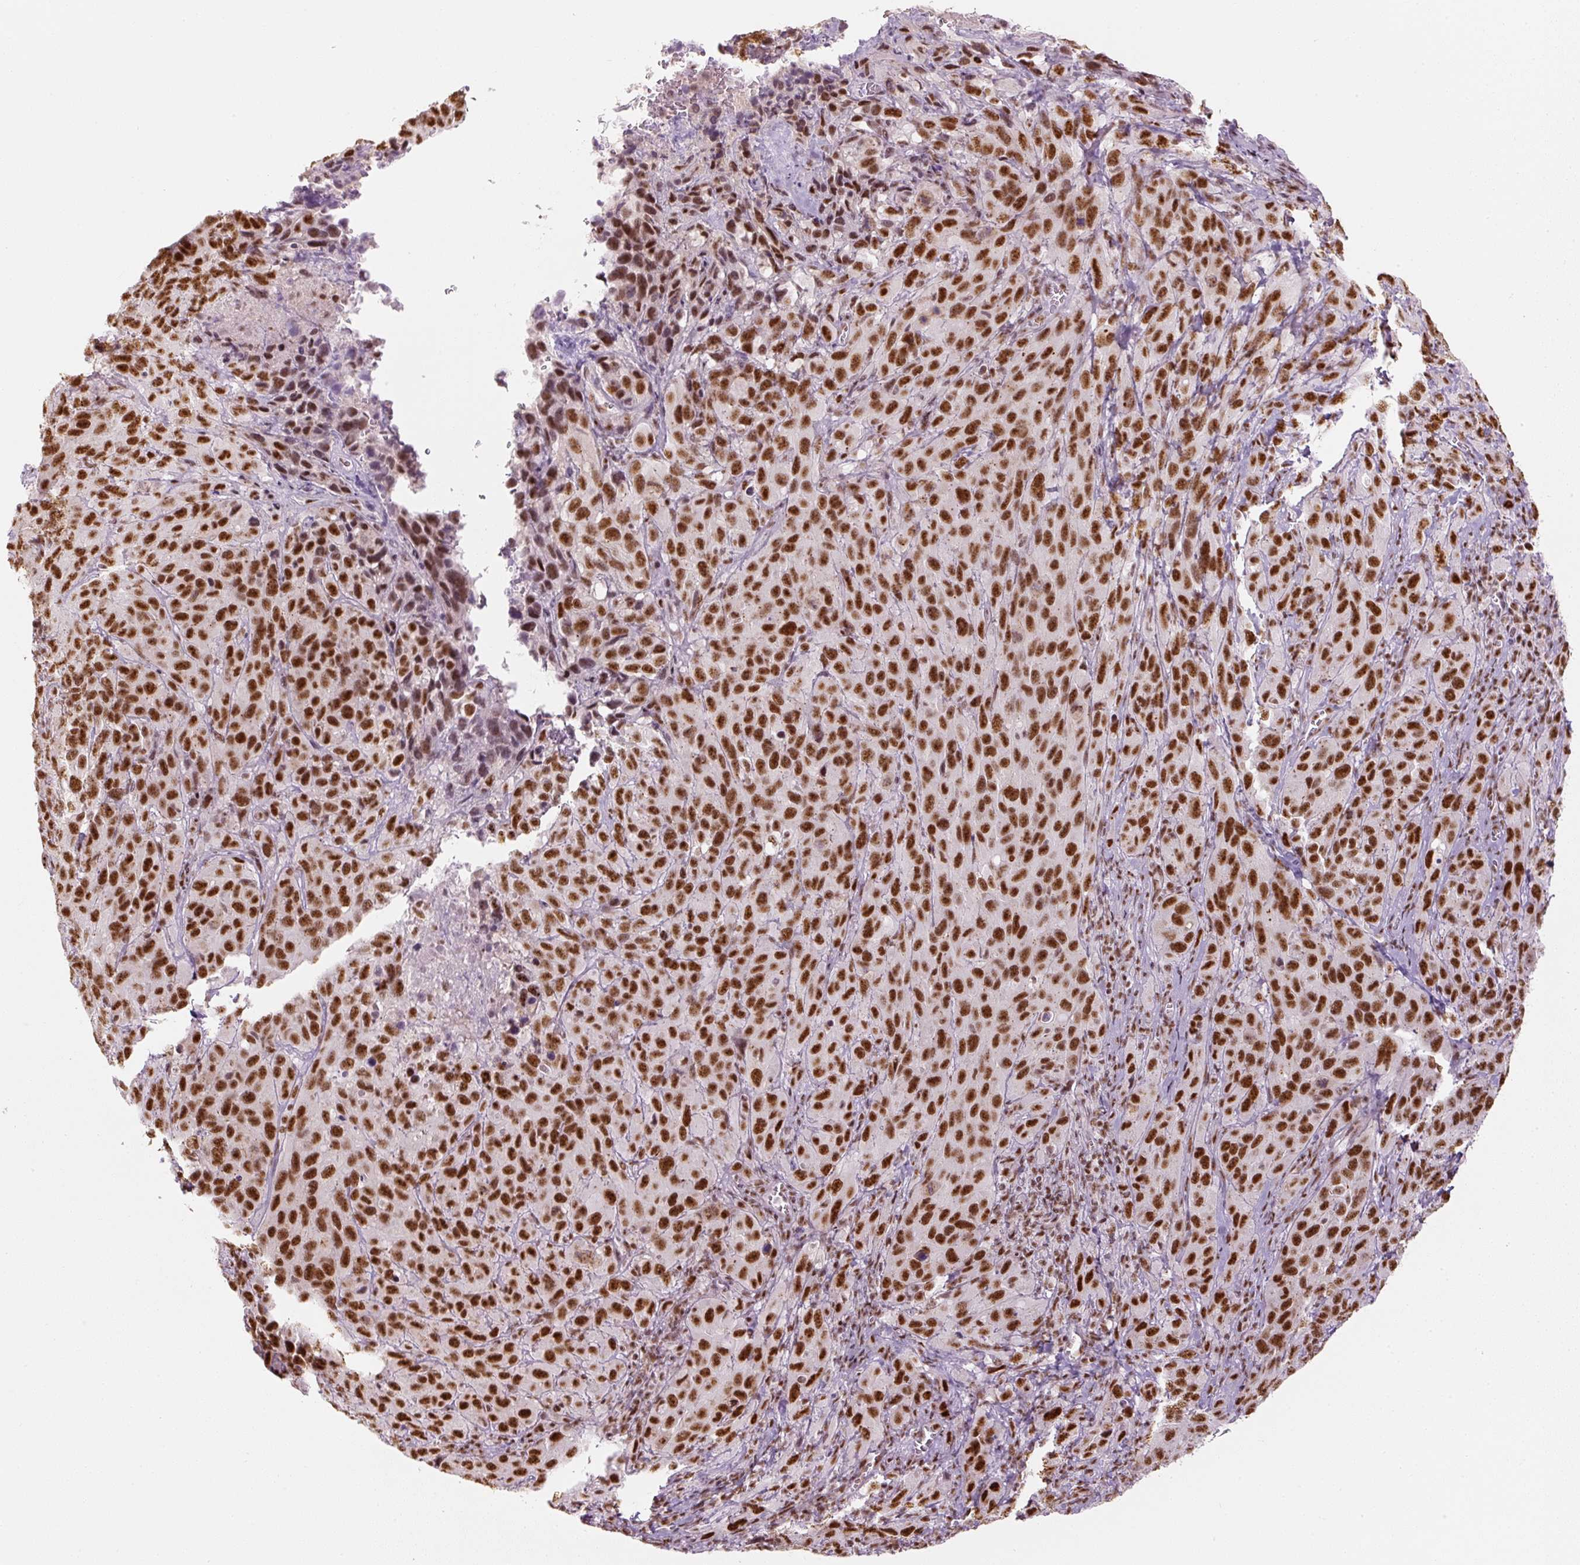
{"staining": {"intensity": "strong", "quantity": ">75%", "location": "nuclear"}, "tissue": "cervical cancer", "cell_type": "Tumor cells", "image_type": "cancer", "snomed": [{"axis": "morphology", "description": "Squamous cell carcinoma, NOS"}, {"axis": "topography", "description": "Cervix"}], "caption": "Human cervical cancer stained with a protein marker exhibits strong staining in tumor cells.", "gene": "U2AF2", "patient": {"sex": "female", "age": 51}}